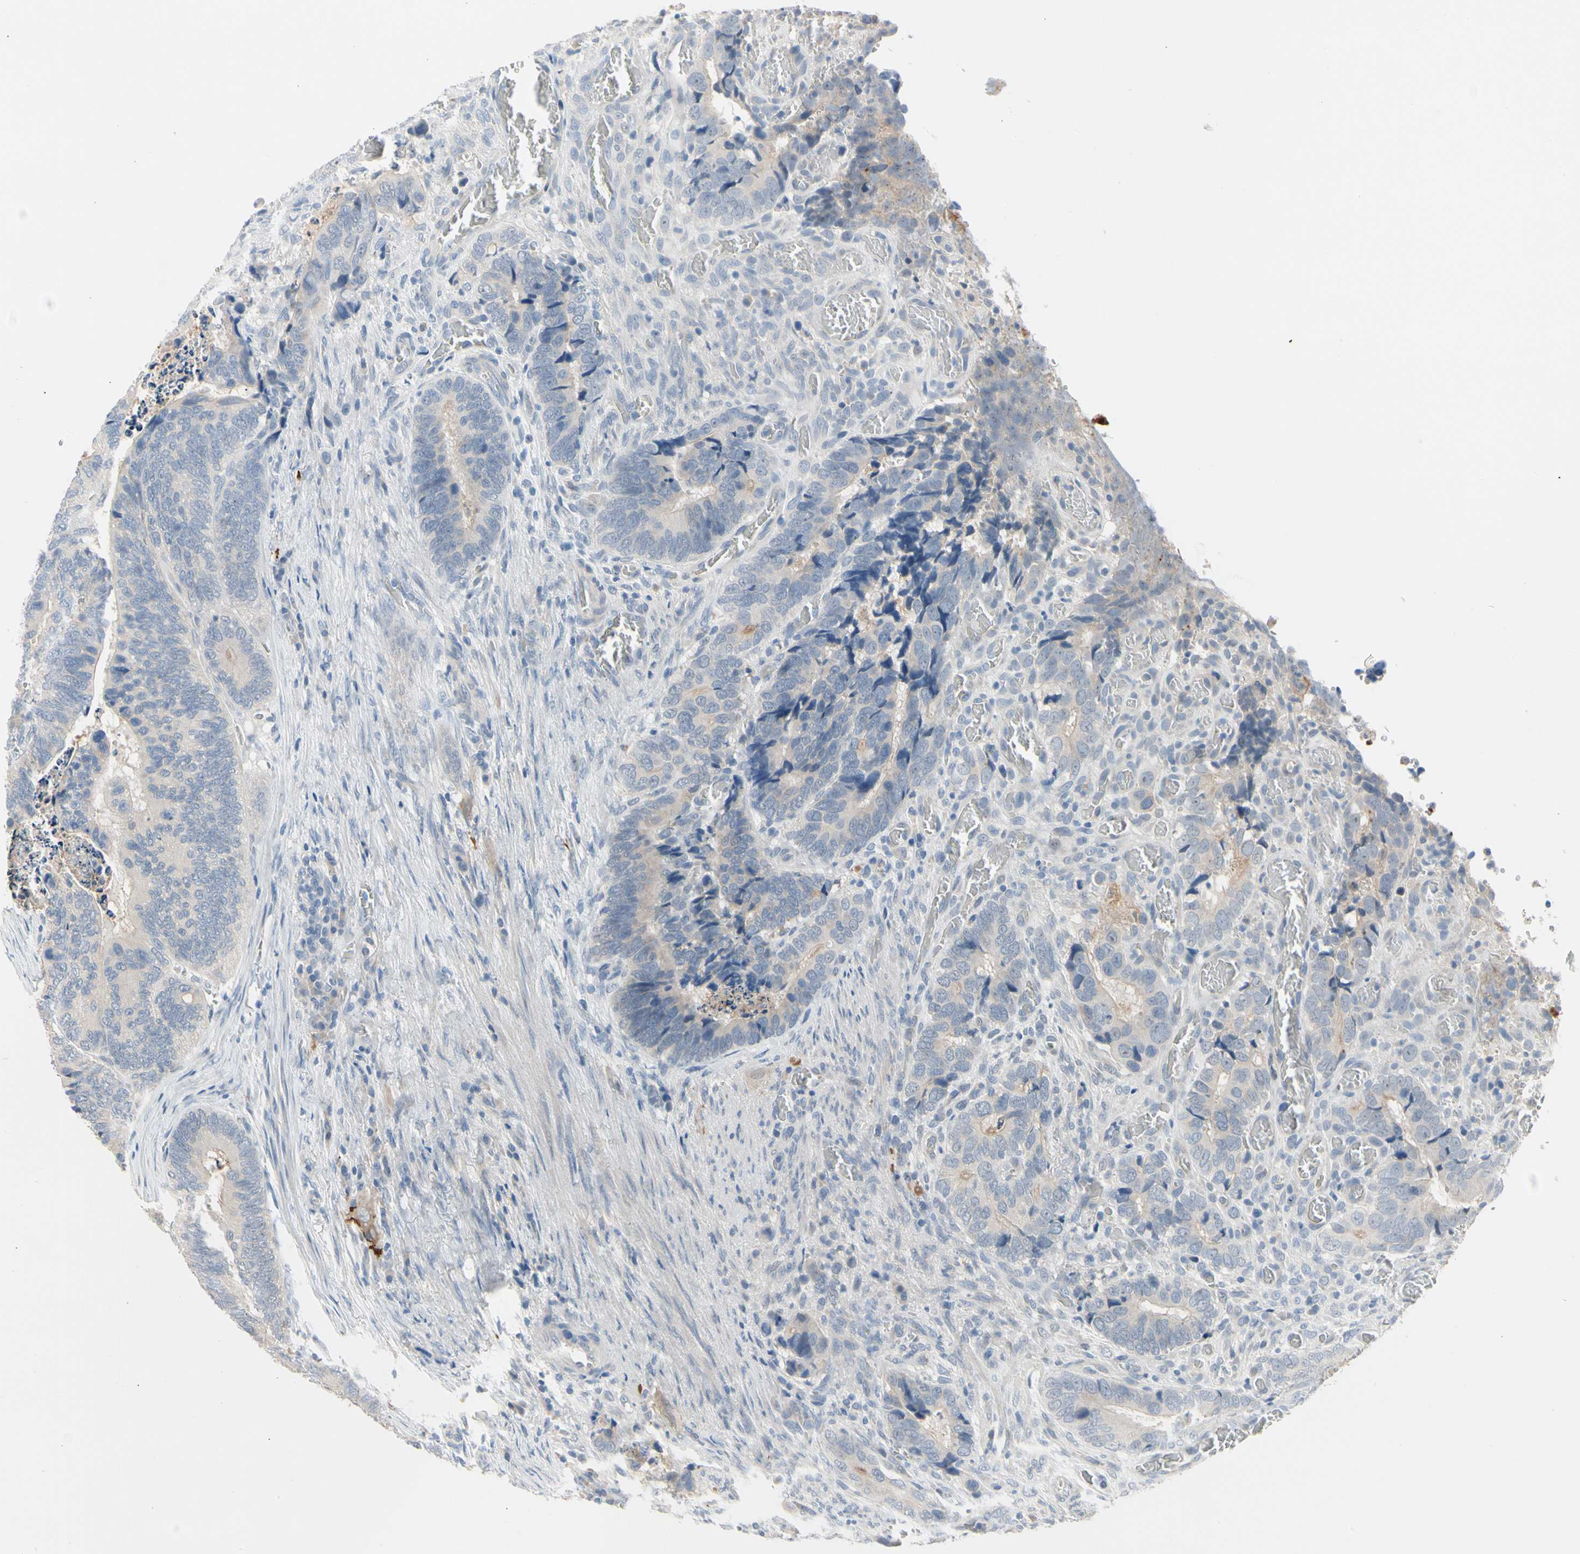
{"staining": {"intensity": "weak", "quantity": "<25%", "location": "cytoplasmic/membranous"}, "tissue": "colorectal cancer", "cell_type": "Tumor cells", "image_type": "cancer", "snomed": [{"axis": "morphology", "description": "Adenocarcinoma, NOS"}, {"axis": "topography", "description": "Colon"}], "caption": "IHC of human colorectal adenocarcinoma exhibits no expression in tumor cells.", "gene": "MARK1", "patient": {"sex": "male", "age": 72}}